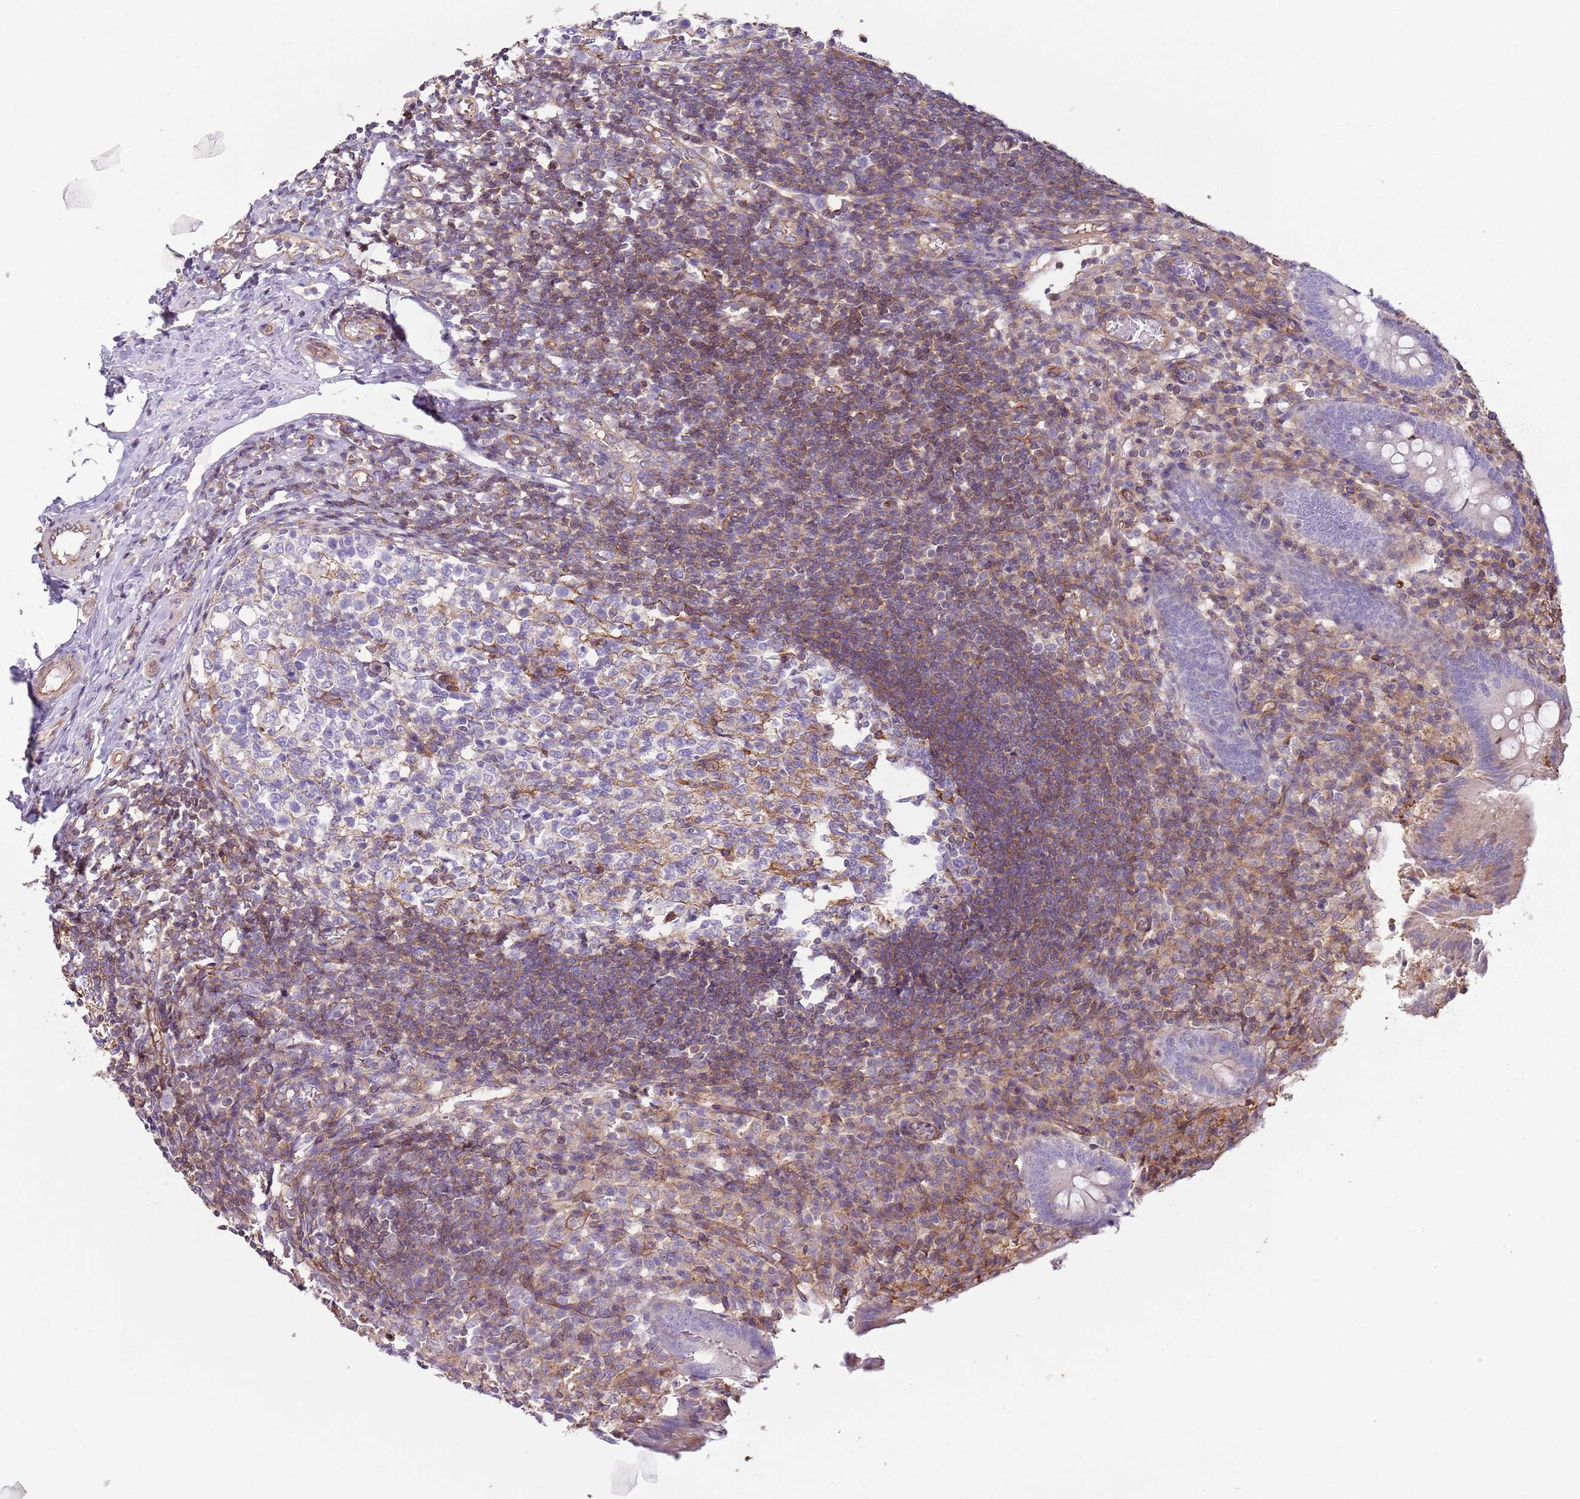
{"staining": {"intensity": "negative", "quantity": "none", "location": "none"}, "tissue": "appendix", "cell_type": "Glandular cells", "image_type": "normal", "snomed": [{"axis": "morphology", "description": "Normal tissue, NOS"}, {"axis": "topography", "description": "Appendix"}], "caption": "High power microscopy histopathology image of an immunohistochemistry (IHC) histopathology image of unremarkable appendix, revealing no significant staining in glandular cells. (Stains: DAB IHC with hematoxylin counter stain, Microscopy: brightfield microscopy at high magnification).", "gene": "GNAI1", "patient": {"sex": "female", "age": 17}}